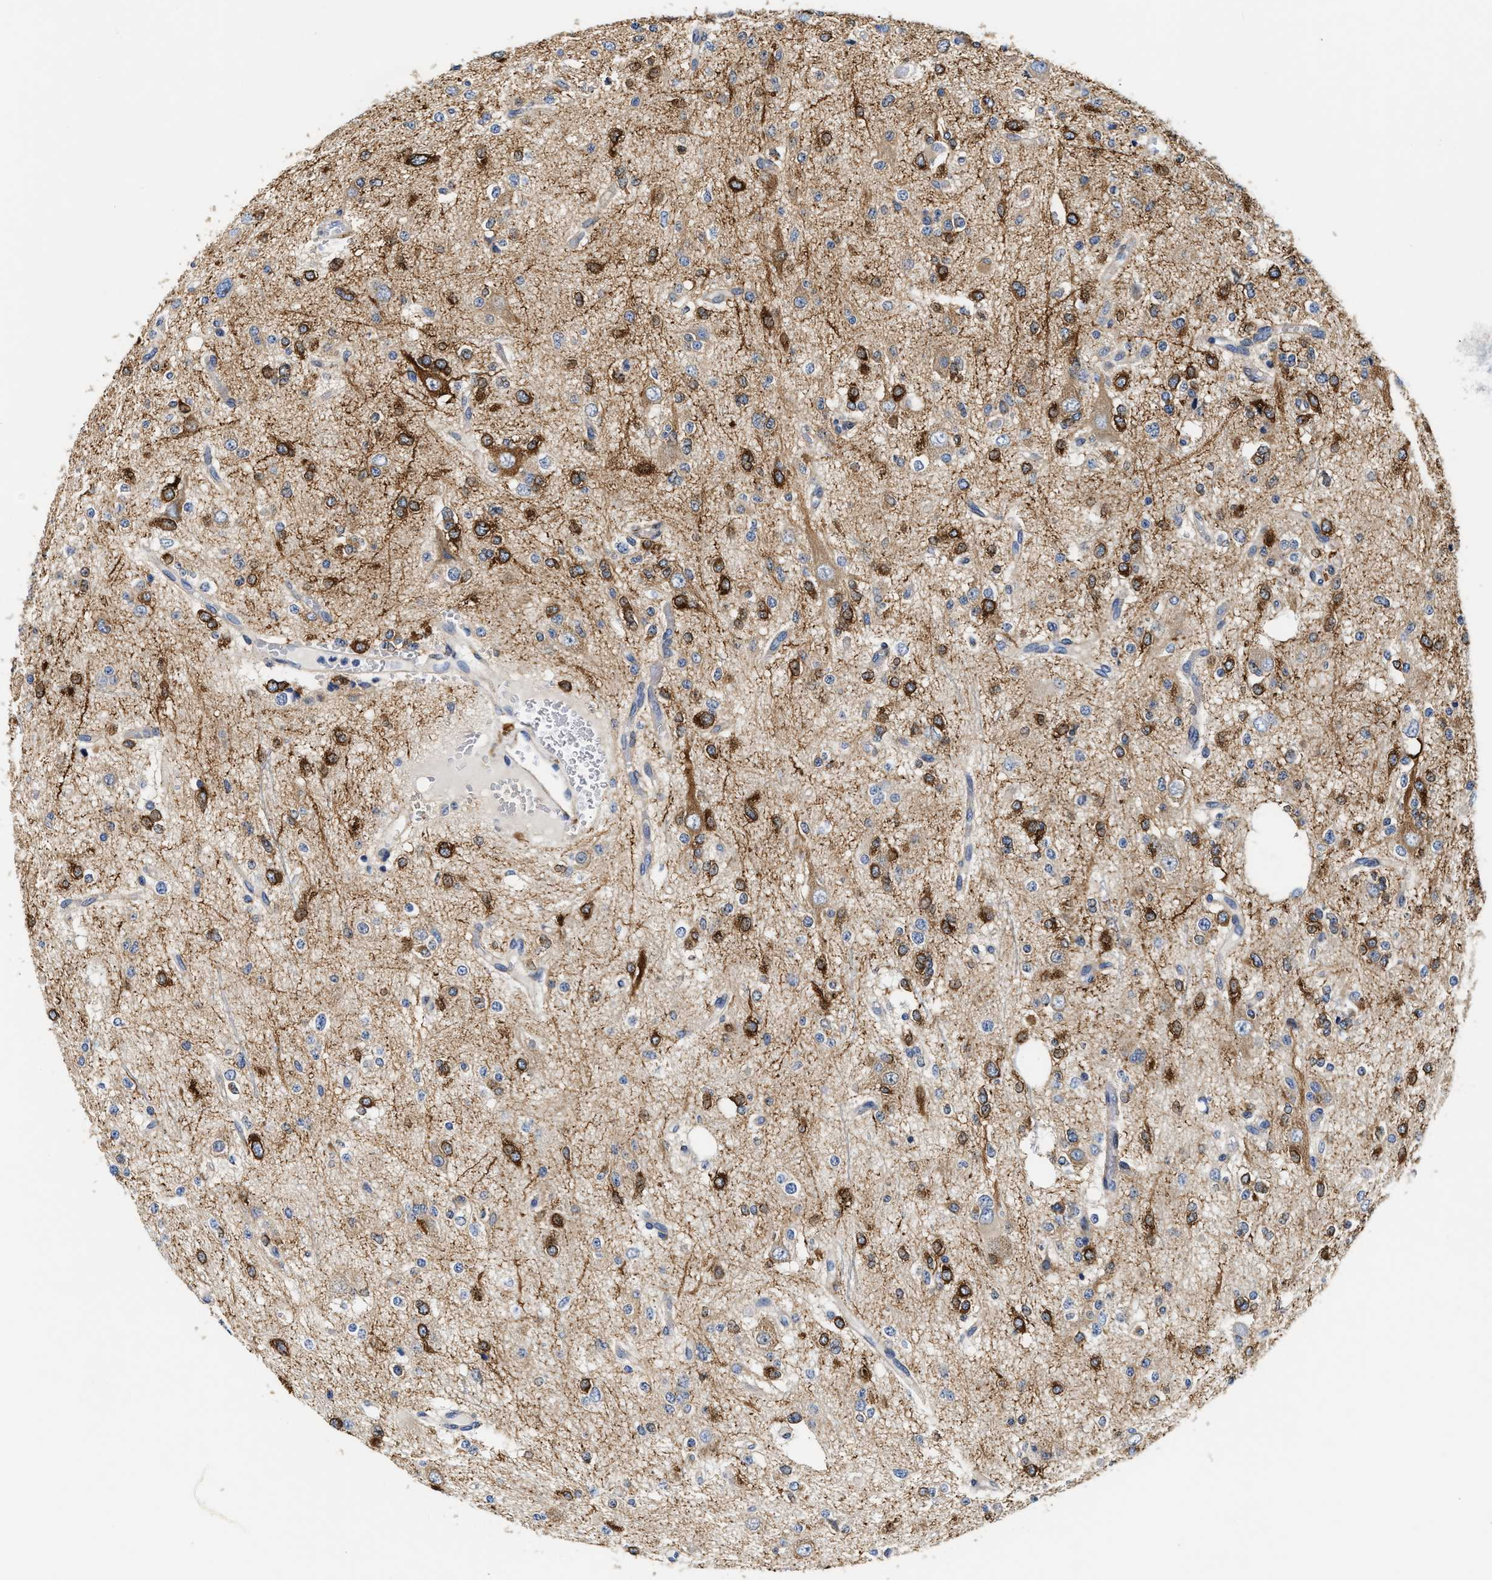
{"staining": {"intensity": "strong", "quantity": "25%-75%", "location": "cytoplasmic/membranous"}, "tissue": "glioma", "cell_type": "Tumor cells", "image_type": "cancer", "snomed": [{"axis": "morphology", "description": "Glioma, malignant, Low grade"}, {"axis": "topography", "description": "Brain"}], "caption": "Glioma was stained to show a protein in brown. There is high levels of strong cytoplasmic/membranous expression in about 25%-75% of tumor cells.", "gene": "ACADVL", "patient": {"sex": "male", "age": 38}}